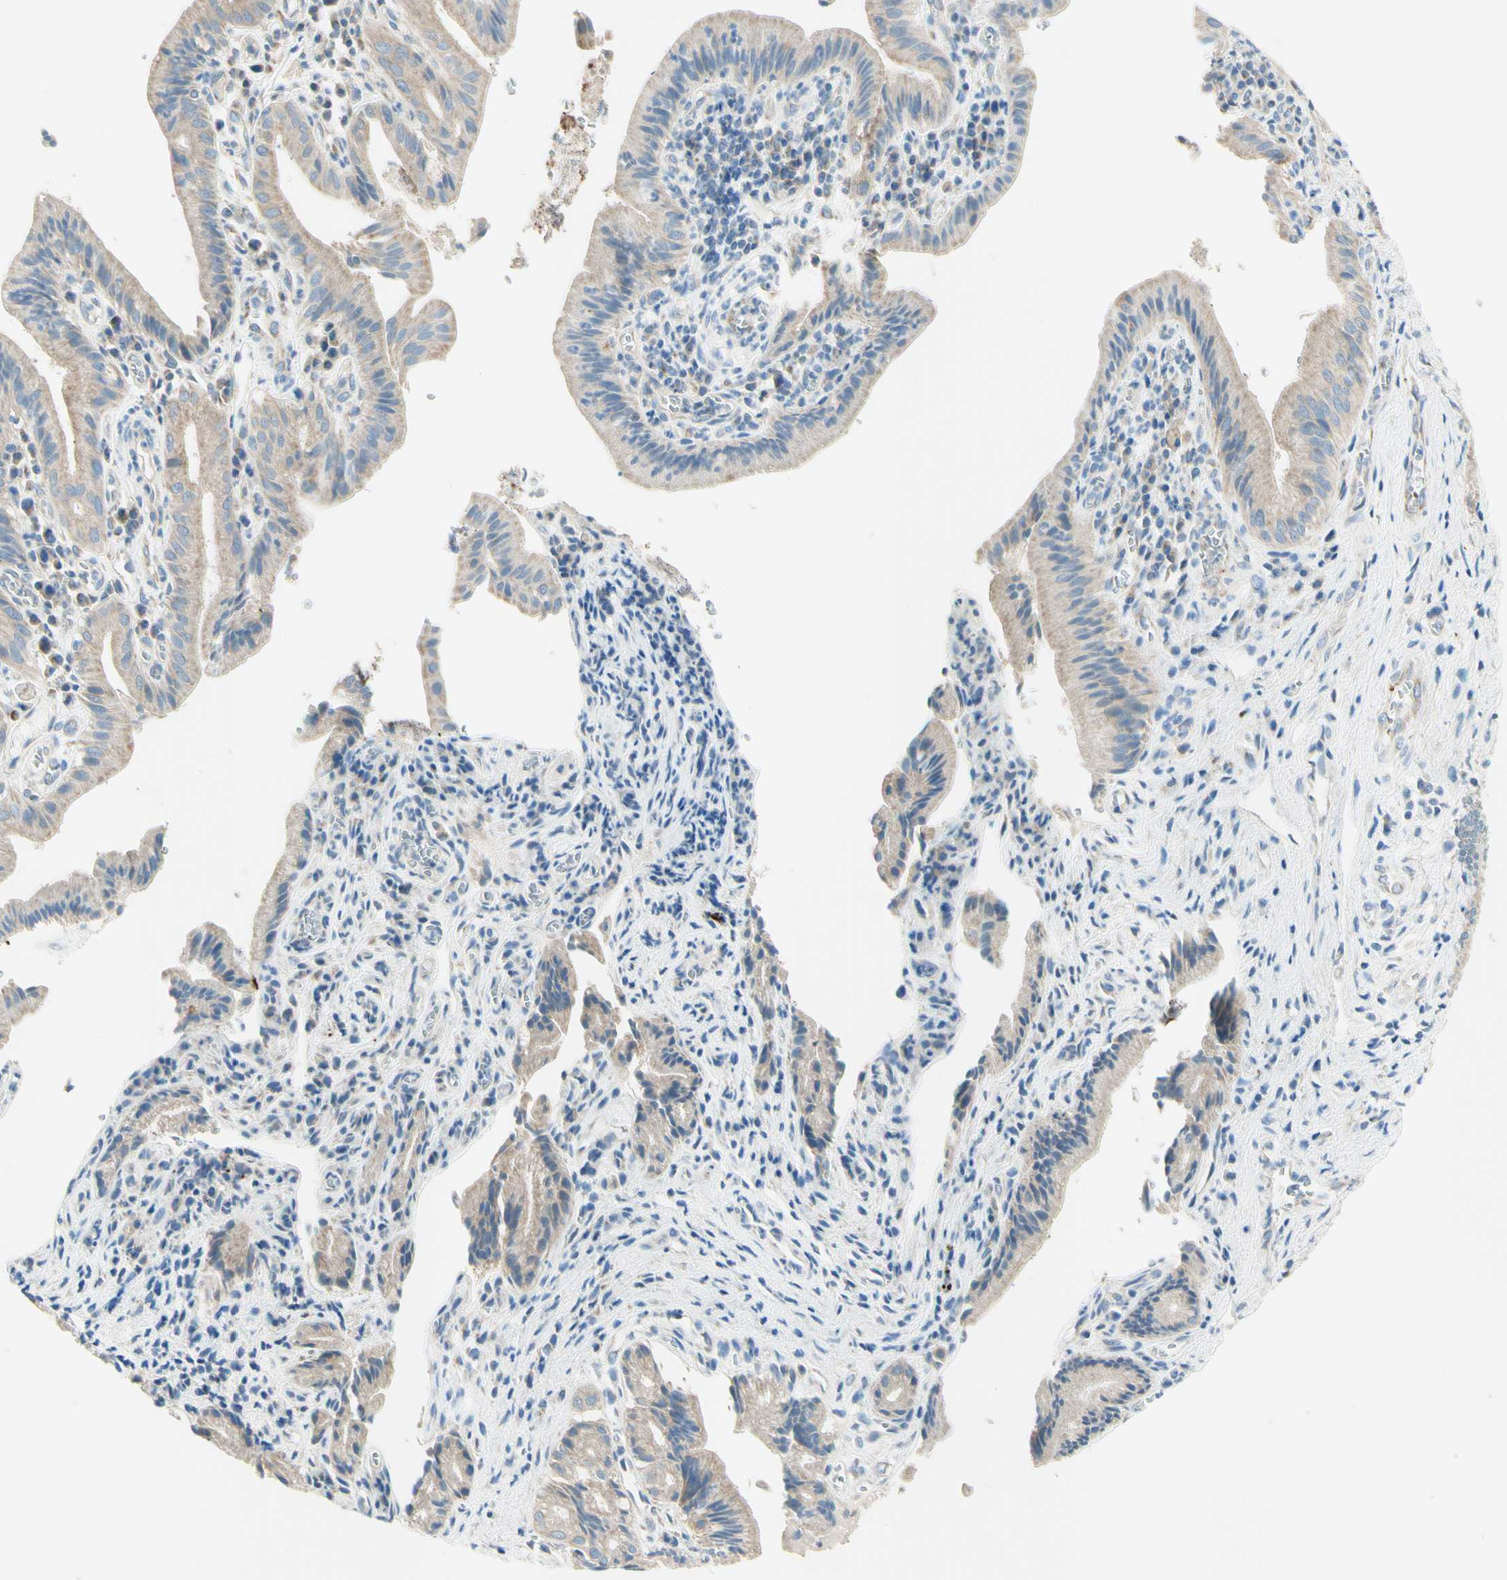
{"staining": {"intensity": "weak", "quantity": "25%-75%", "location": "cytoplasmic/membranous"}, "tissue": "pancreatic cancer", "cell_type": "Tumor cells", "image_type": "cancer", "snomed": [{"axis": "morphology", "description": "Adenocarcinoma, NOS"}, {"axis": "topography", "description": "Pancreas"}], "caption": "An IHC photomicrograph of tumor tissue is shown. Protein staining in brown shows weak cytoplasmic/membranous positivity in pancreatic adenocarcinoma within tumor cells.", "gene": "ARMC10", "patient": {"sex": "female", "age": 75}}